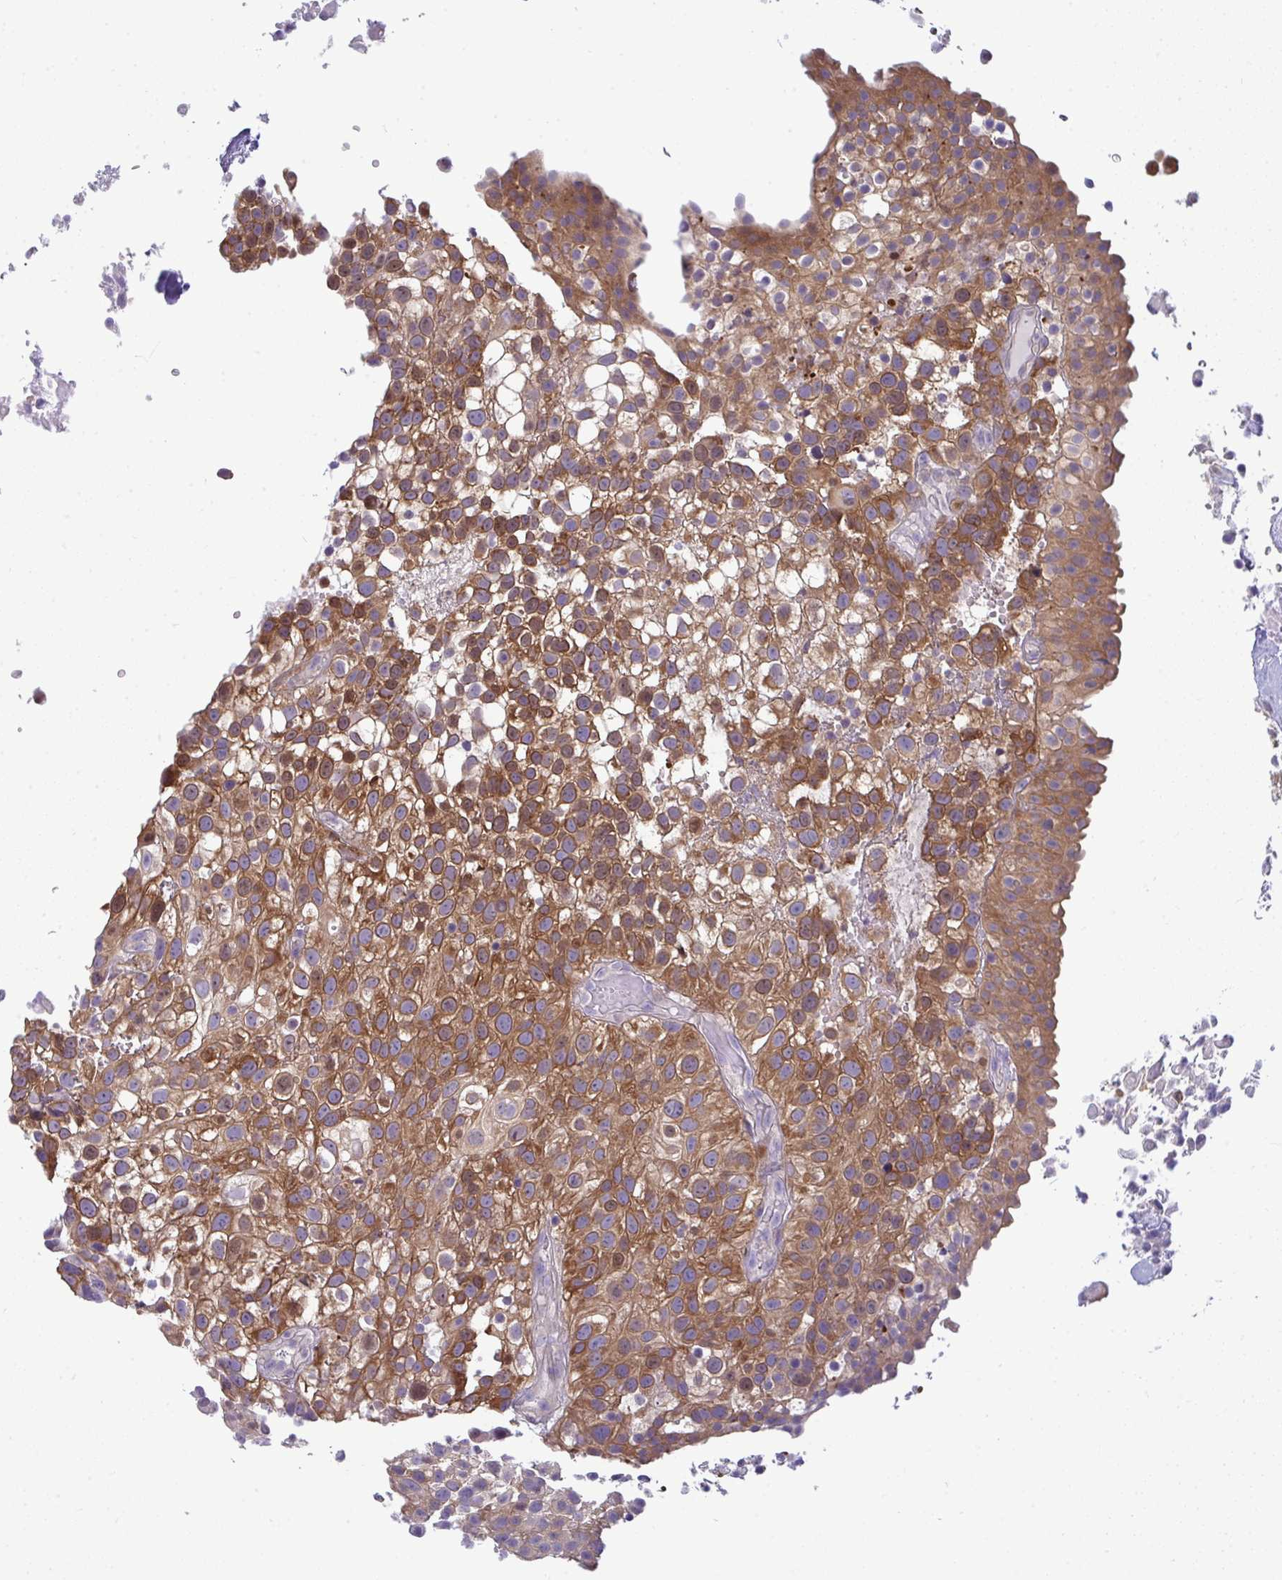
{"staining": {"intensity": "moderate", "quantity": ">75%", "location": "cytoplasmic/membranous"}, "tissue": "urothelial cancer", "cell_type": "Tumor cells", "image_type": "cancer", "snomed": [{"axis": "morphology", "description": "Urothelial carcinoma, High grade"}, {"axis": "topography", "description": "Urinary bladder"}], "caption": "An IHC photomicrograph of neoplastic tissue is shown. Protein staining in brown highlights moderate cytoplasmic/membranous positivity in urothelial carcinoma (high-grade) within tumor cells. (DAB IHC with brightfield microscopy, high magnification).", "gene": "SLC30A6", "patient": {"sex": "male", "age": 56}}